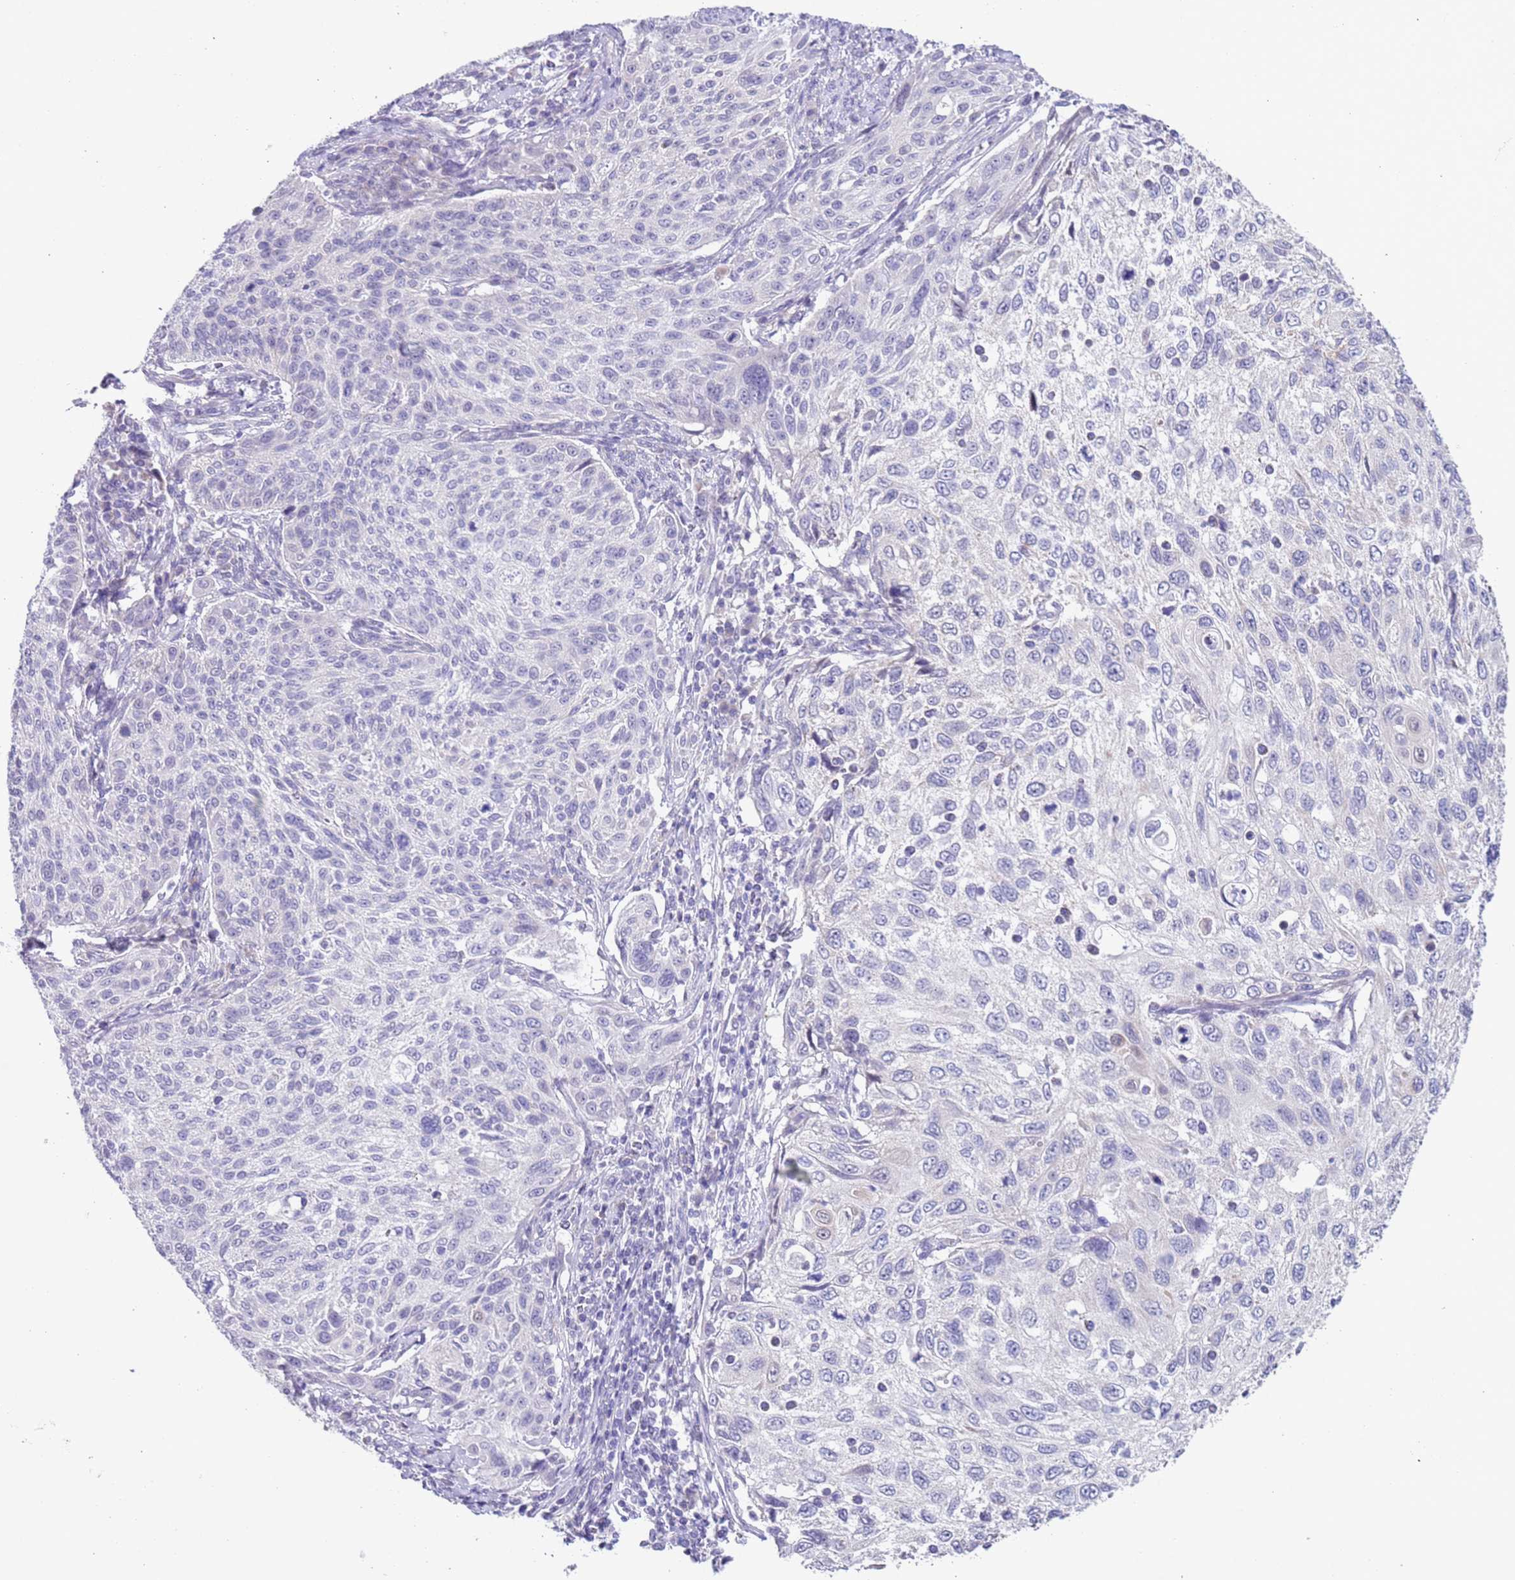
{"staining": {"intensity": "negative", "quantity": "none", "location": "none"}, "tissue": "cervical cancer", "cell_type": "Tumor cells", "image_type": "cancer", "snomed": [{"axis": "morphology", "description": "Squamous cell carcinoma, NOS"}, {"axis": "topography", "description": "Cervix"}], "caption": "This histopathology image is of cervical cancer (squamous cell carcinoma) stained with immunohistochemistry (IHC) to label a protein in brown with the nuclei are counter-stained blue. There is no expression in tumor cells.", "gene": "SPIRE2", "patient": {"sex": "female", "age": 70}}